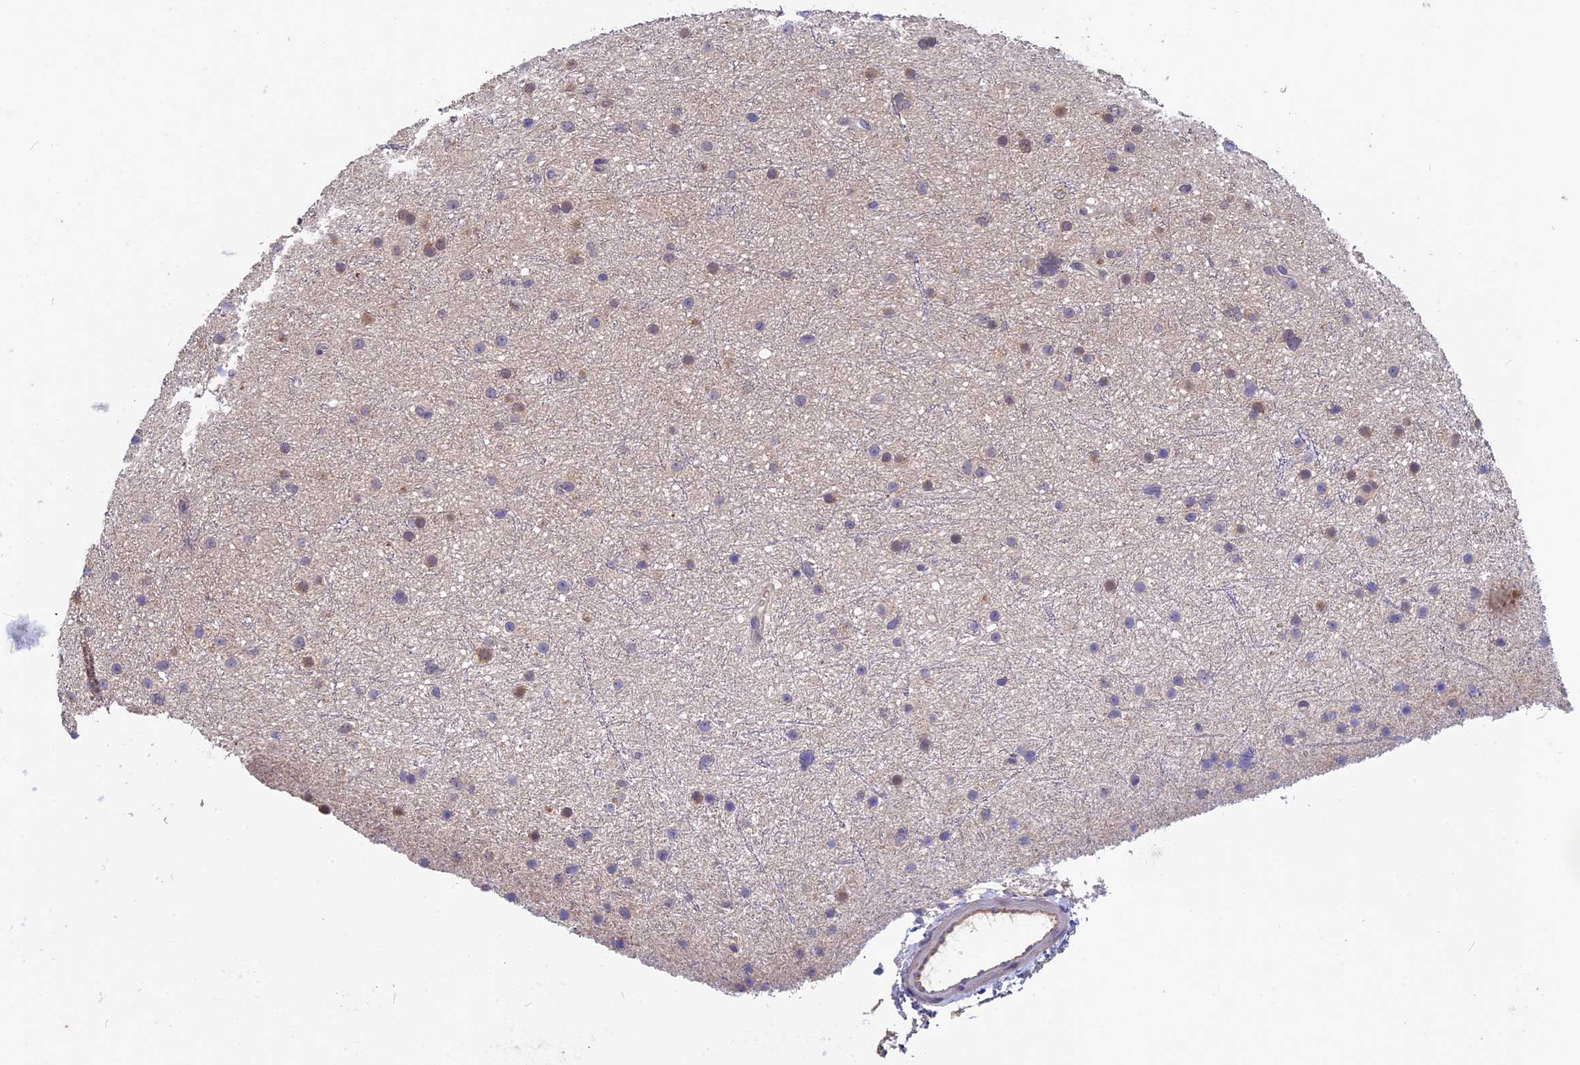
{"staining": {"intensity": "weak", "quantity": "25%-75%", "location": "cytoplasmic/membranous"}, "tissue": "glioma", "cell_type": "Tumor cells", "image_type": "cancer", "snomed": [{"axis": "morphology", "description": "Glioma, malignant, Low grade"}, {"axis": "topography", "description": "Cerebral cortex"}], "caption": "Immunohistochemical staining of human low-grade glioma (malignant) reveals low levels of weak cytoplasmic/membranous protein positivity in about 25%-75% of tumor cells.", "gene": "LCMT1", "patient": {"sex": "female", "age": 39}}